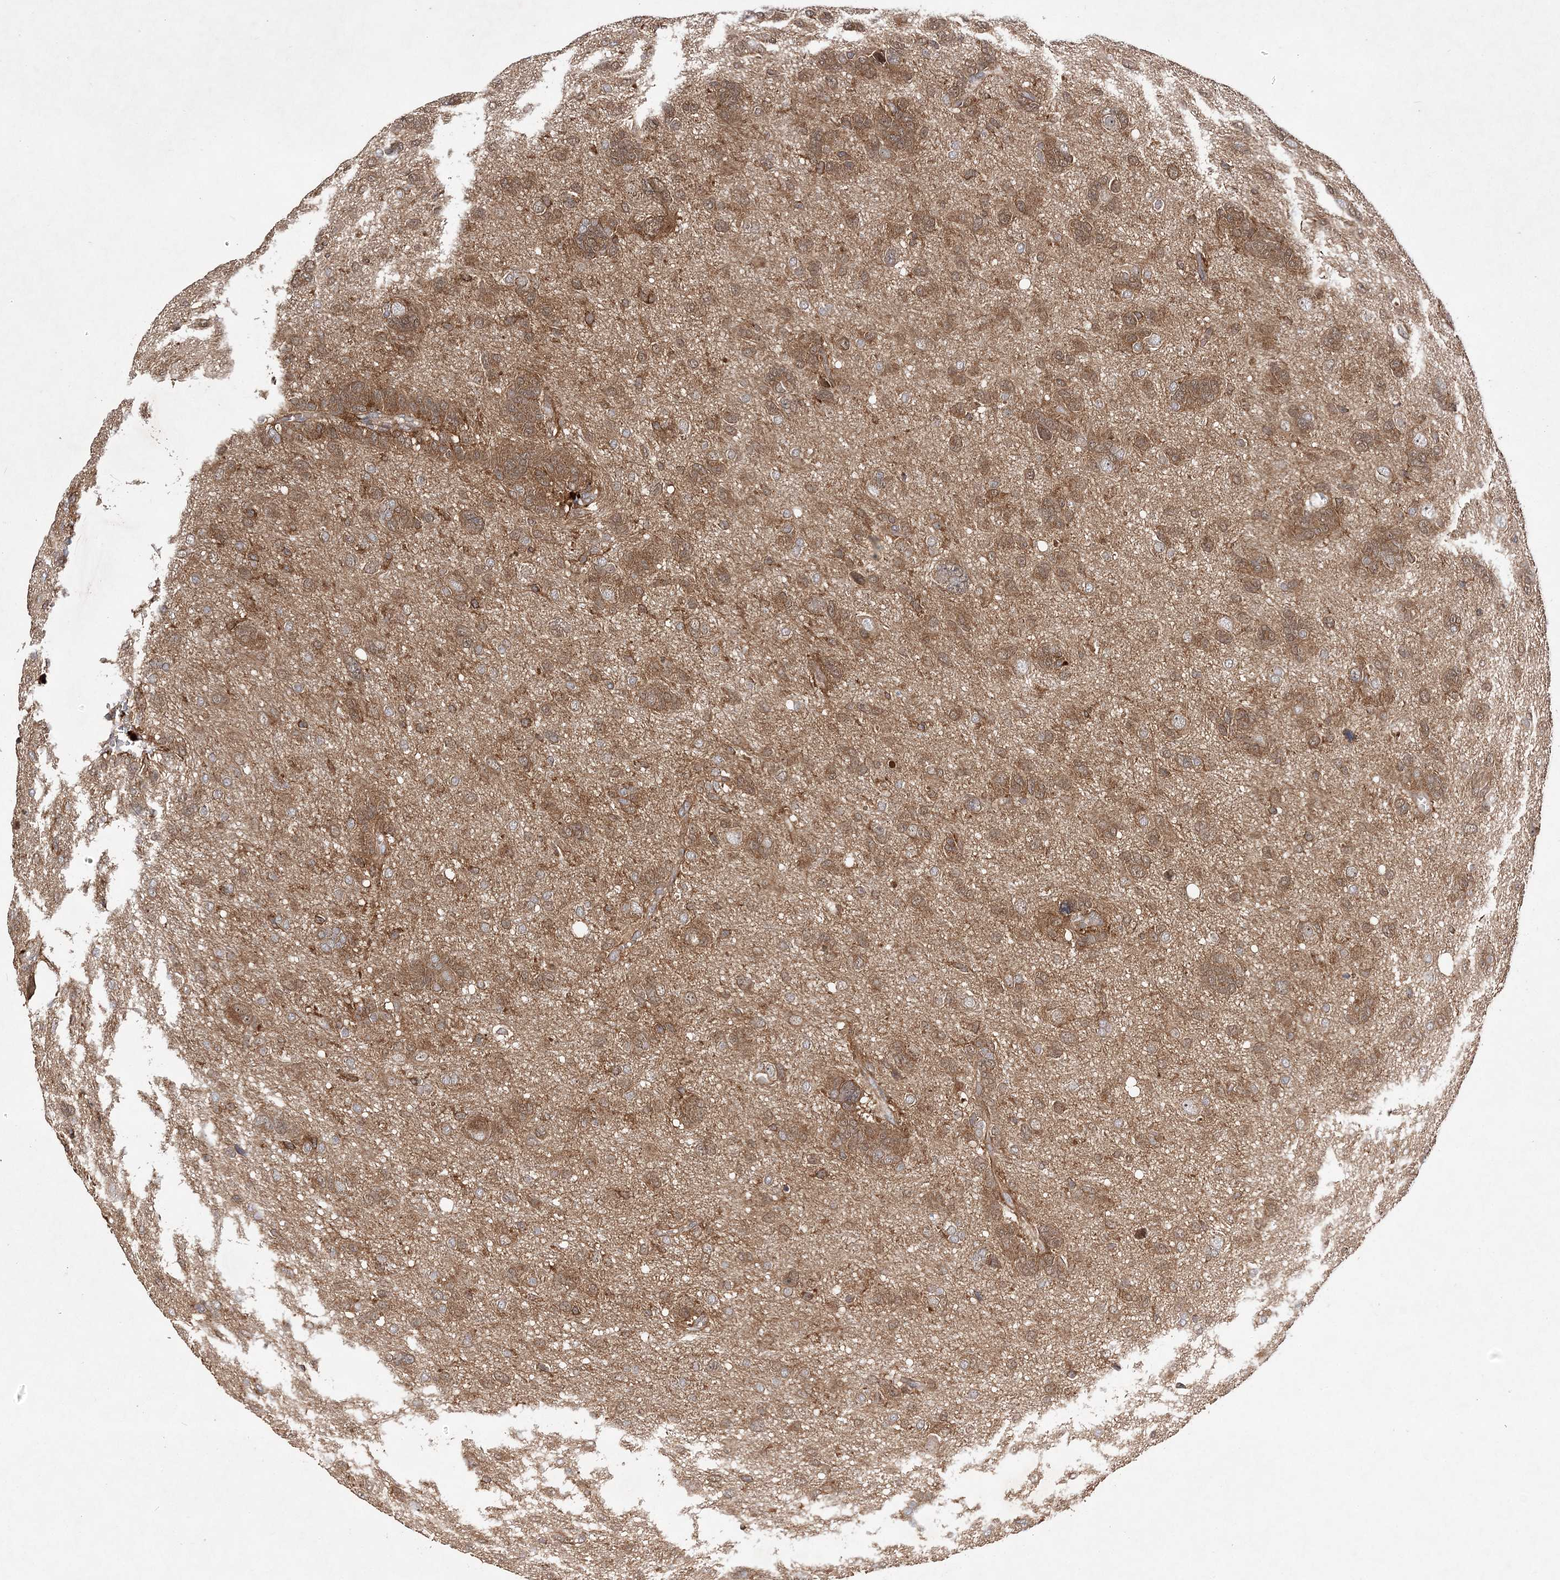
{"staining": {"intensity": "moderate", "quantity": ">75%", "location": "cytoplasmic/membranous"}, "tissue": "glioma", "cell_type": "Tumor cells", "image_type": "cancer", "snomed": [{"axis": "morphology", "description": "Glioma, malignant, High grade"}, {"axis": "topography", "description": "Brain"}], "caption": "Tumor cells exhibit medium levels of moderate cytoplasmic/membranous positivity in approximately >75% of cells in human glioma.", "gene": "TMEM9B", "patient": {"sex": "female", "age": 59}}